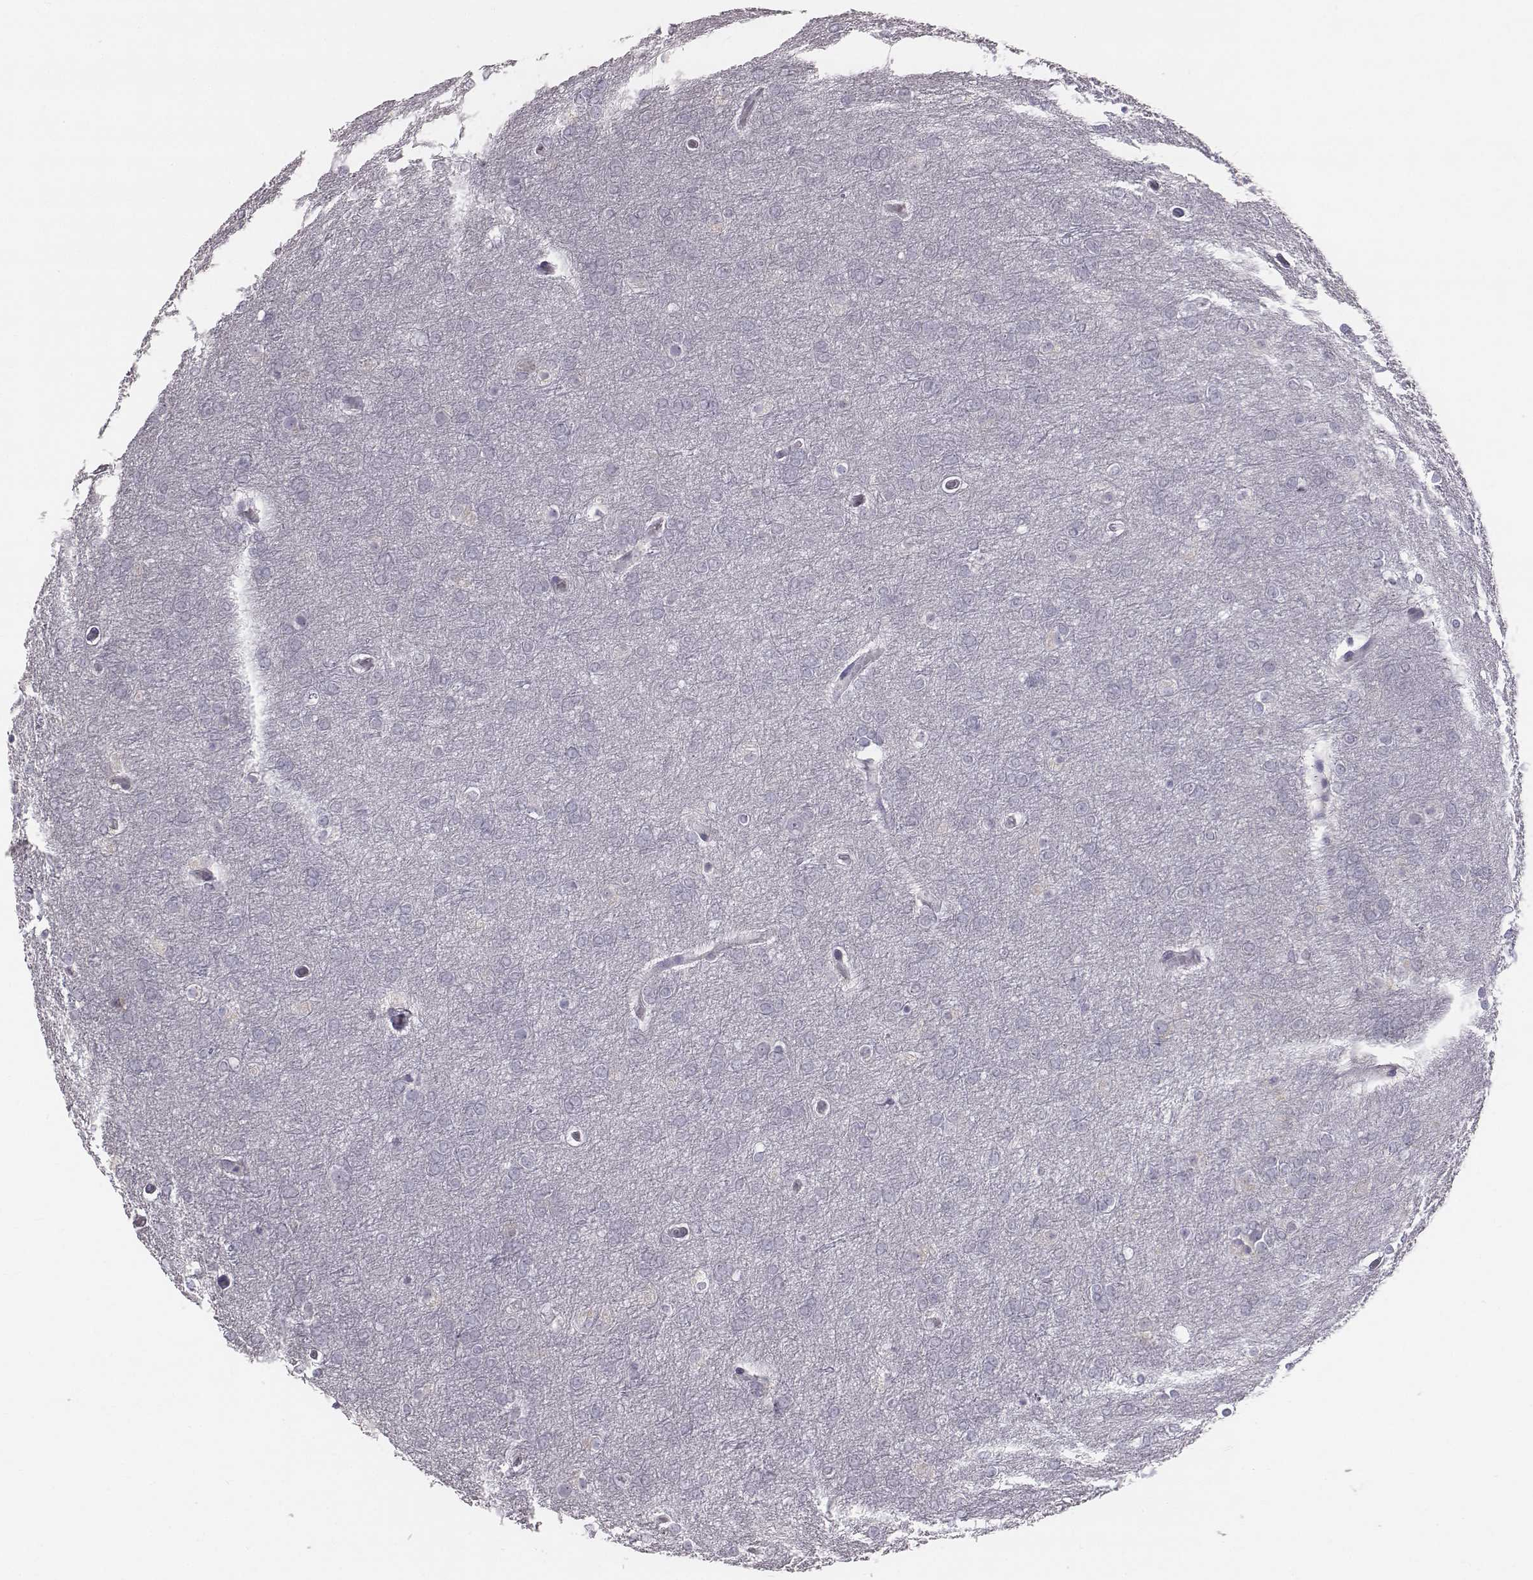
{"staining": {"intensity": "negative", "quantity": "none", "location": "none"}, "tissue": "glioma", "cell_type": "Tumor cells", "image_type": "cancer", "snomed": [{"axis": "morphology", "description": "Glioma, malignant, High grade"}, {"axis": "topography", "description": "Brain"}], "caption": "Photomicrograph shows no significant protein expression in tumor cells of malignant glioma (high-grade).", "gene": "C6orf58", "patient": {"sex": "female", "age": 61}}